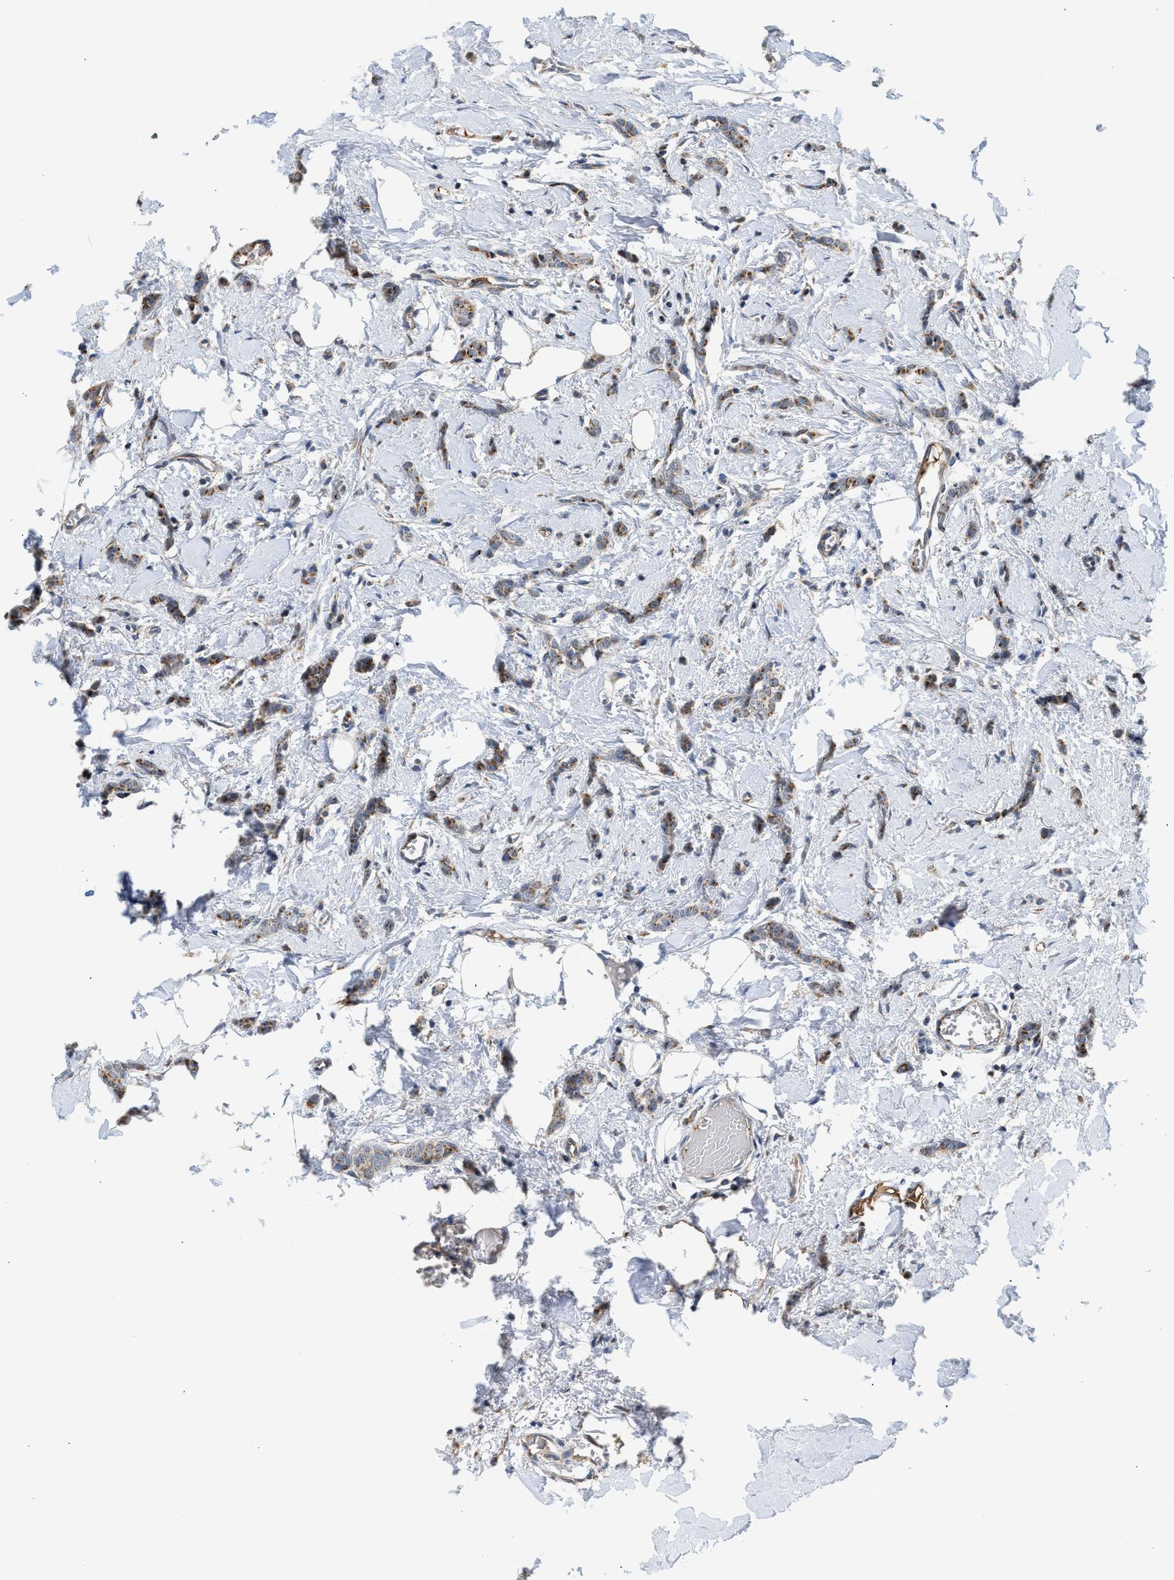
{"staining": {"intensity": "moderate", "quantity": ">75%", "location": "cytoplasmic/membranous"}, "tissue": "breast cancer", "cell_type": "Tumor cells", "image_type": "cancer", "snomed": [{"axis": "morphology", "description": "Lobular carcinoma"}, {"axis": "topography", "description": "Skin"}, {"axis": "topography", "description": "Breast"}], "caption": "Brown immunohistochemical staining in human lobular carcinoma (breast) displays moderate cytoplasmic/membranous expression in approximately >75% of tumor cells.", "gene": "PIM1", "patient": {"sex": "female", "age": 46}}